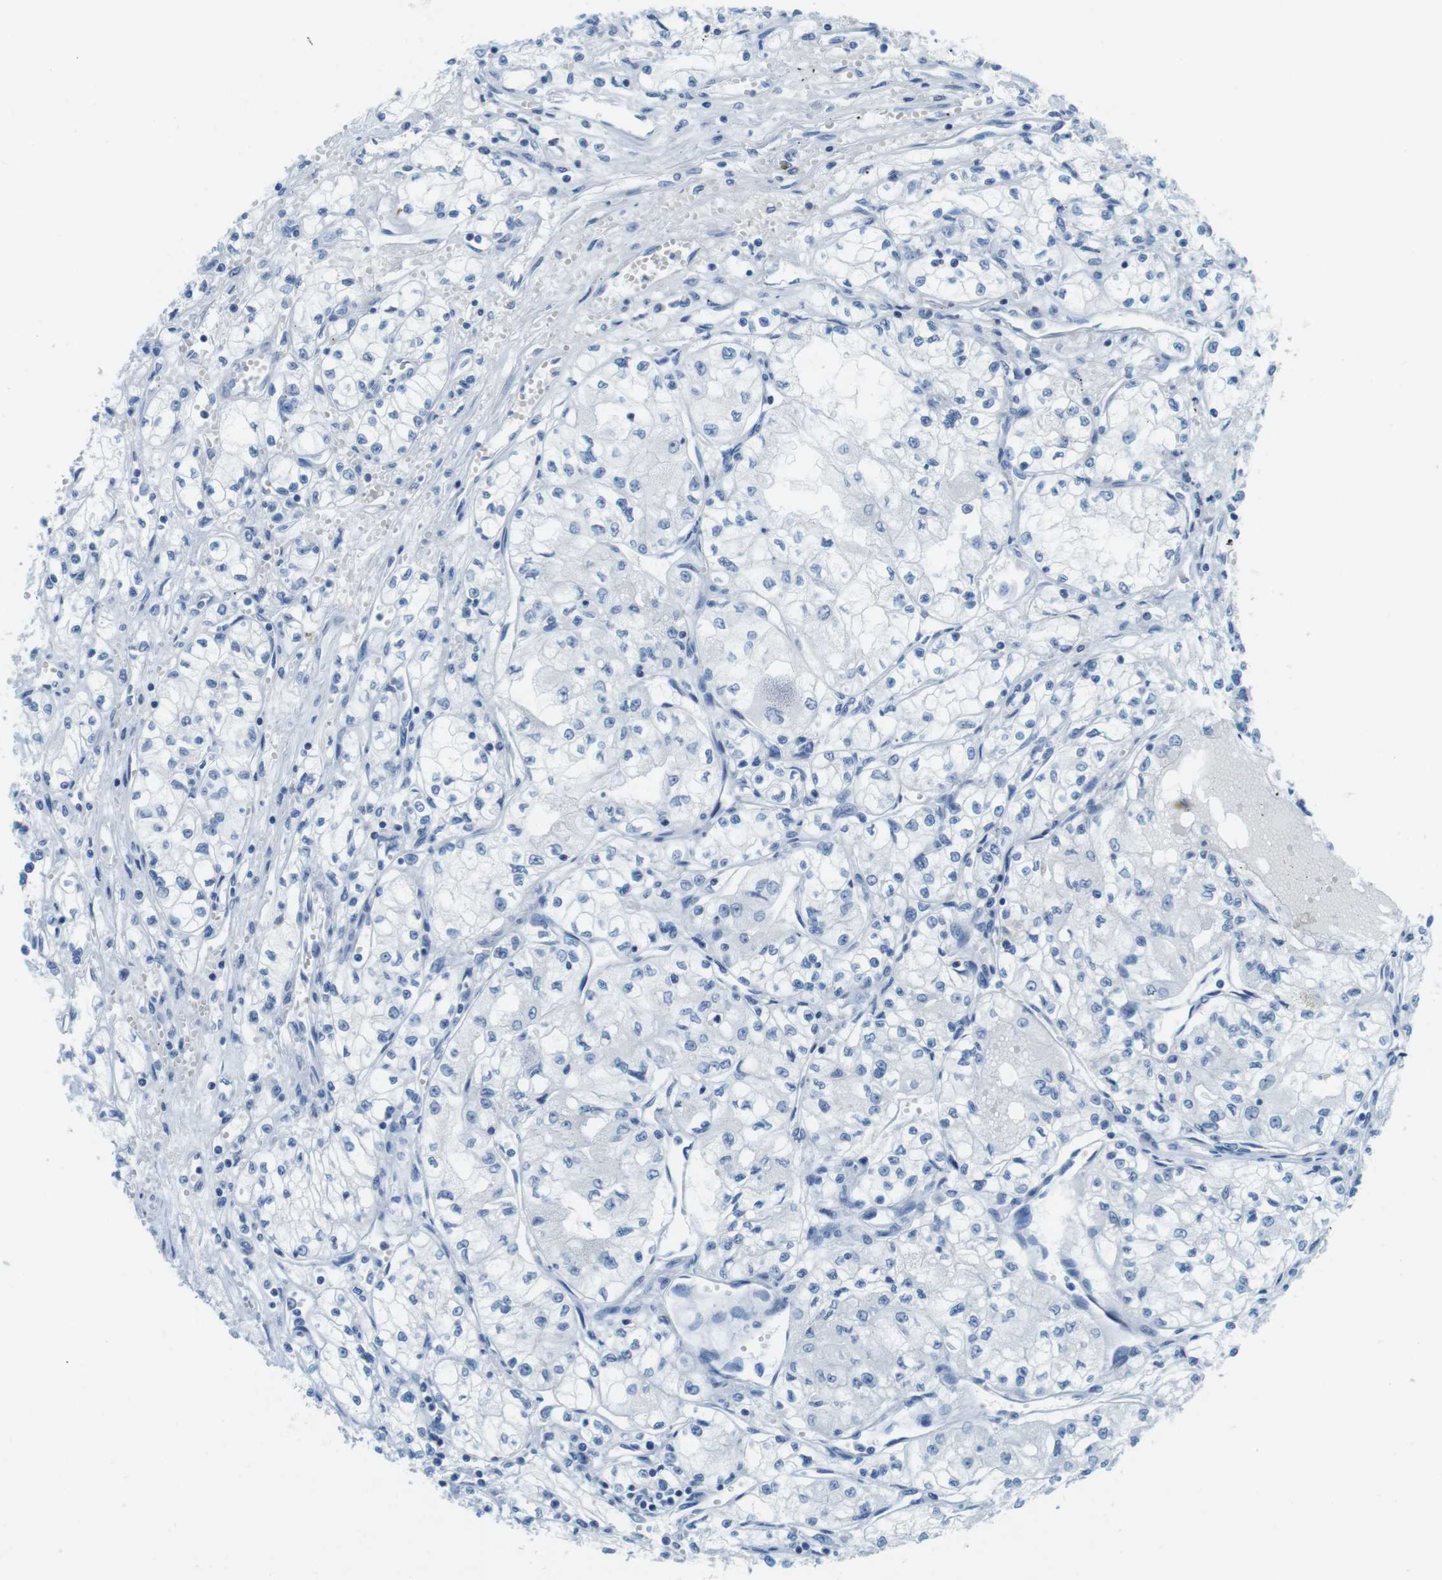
{"staining": {"intensity": "negative", "quantity": "none", "location": "none"}, "tissue": "renal cancer", "cell_type": "Tumor cells", "image_type": "cancer", "snomed": [{"axis": "morphology", "description": "Normal tissue, NOS"}, {"axis": "morphology", "description": "Adenocarcinoma, NOS"}, {"axis": "topography", "description": "Kidney"}], "caption": "Histopathology image shows no protein expression in tumor cells of renal cancer (adenocarcinoma) tissue.", "gene": "CYP2C9", "patient": {"sex": "male", "age": 59}}